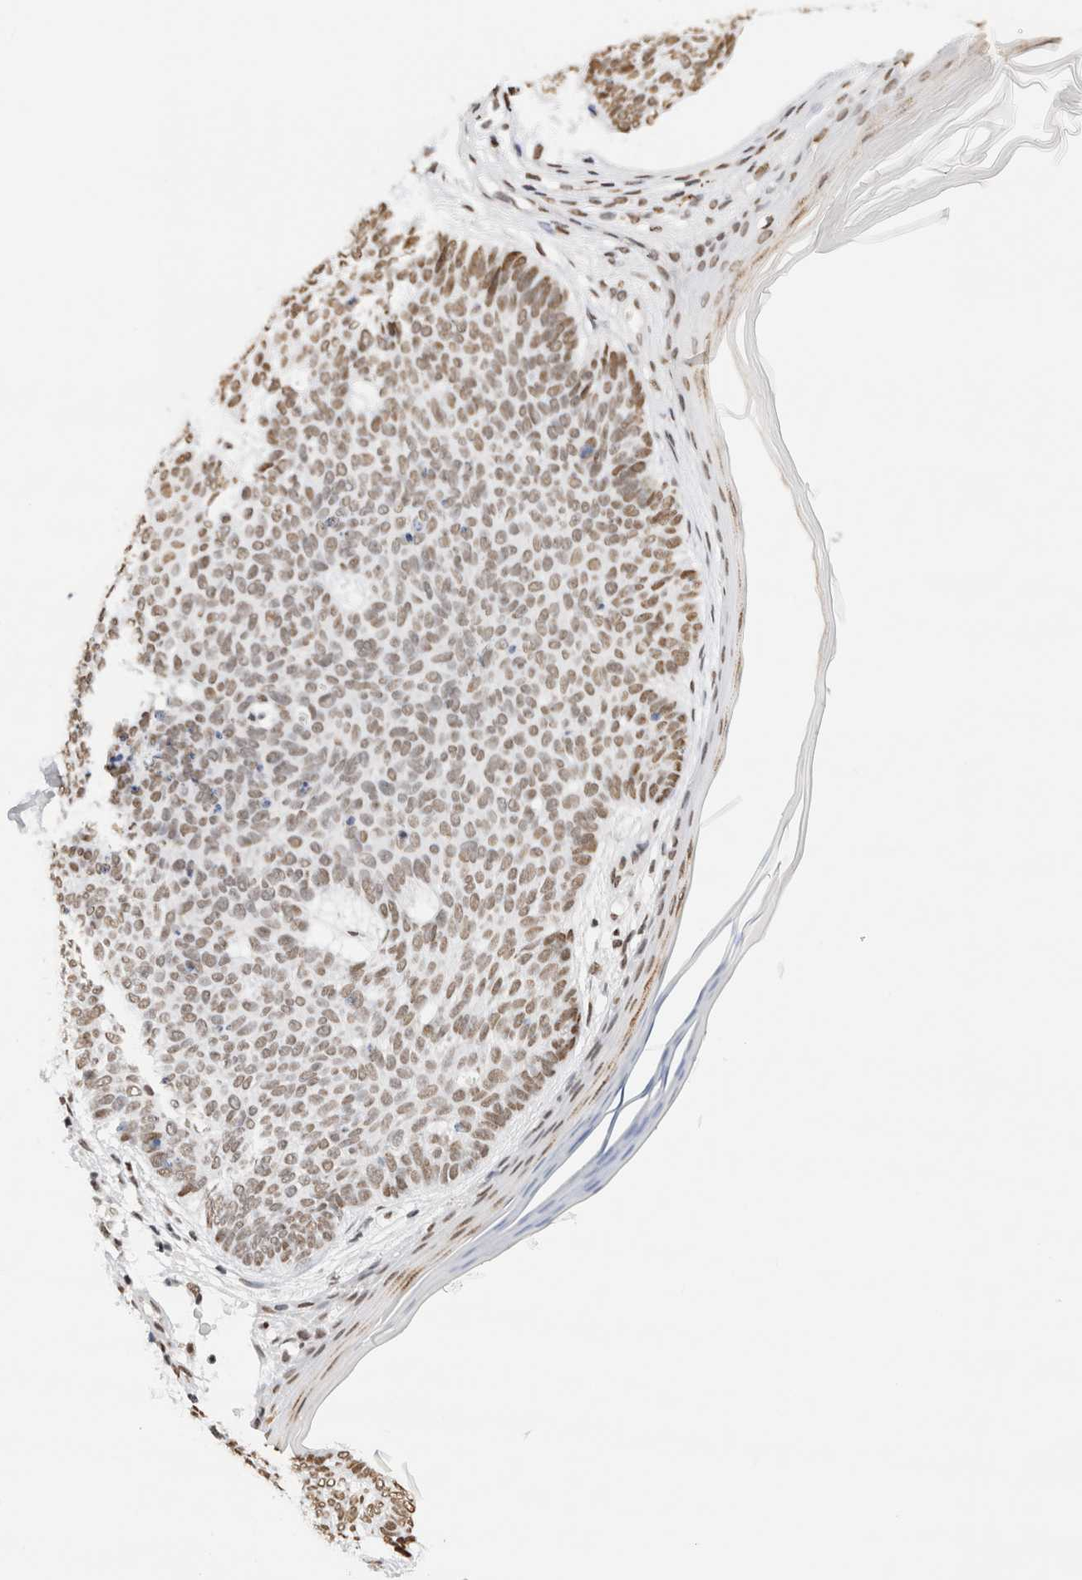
{"staining": {"intensity": "moderate", "quantity": ">75%", "location": "nuclear"}, "tissue": "skin cancer", "cell_type": "Tumor cells", "image_type": "cancer", "snomed": [{"axis": "morphology", "description": "Normal tissue, NOS"}, {"axis": "morphology", "description": "Basal cell carcinoma"}, {"axis": "topography", "description": "Skin"}], "caption": "Moderate nuclear staining is appreciated in about >75% of tumor cells in skin cancer (basal cell carcinoma).", "gene": "SUPT3H", "patient": {"sex": "male", "age": 50}}